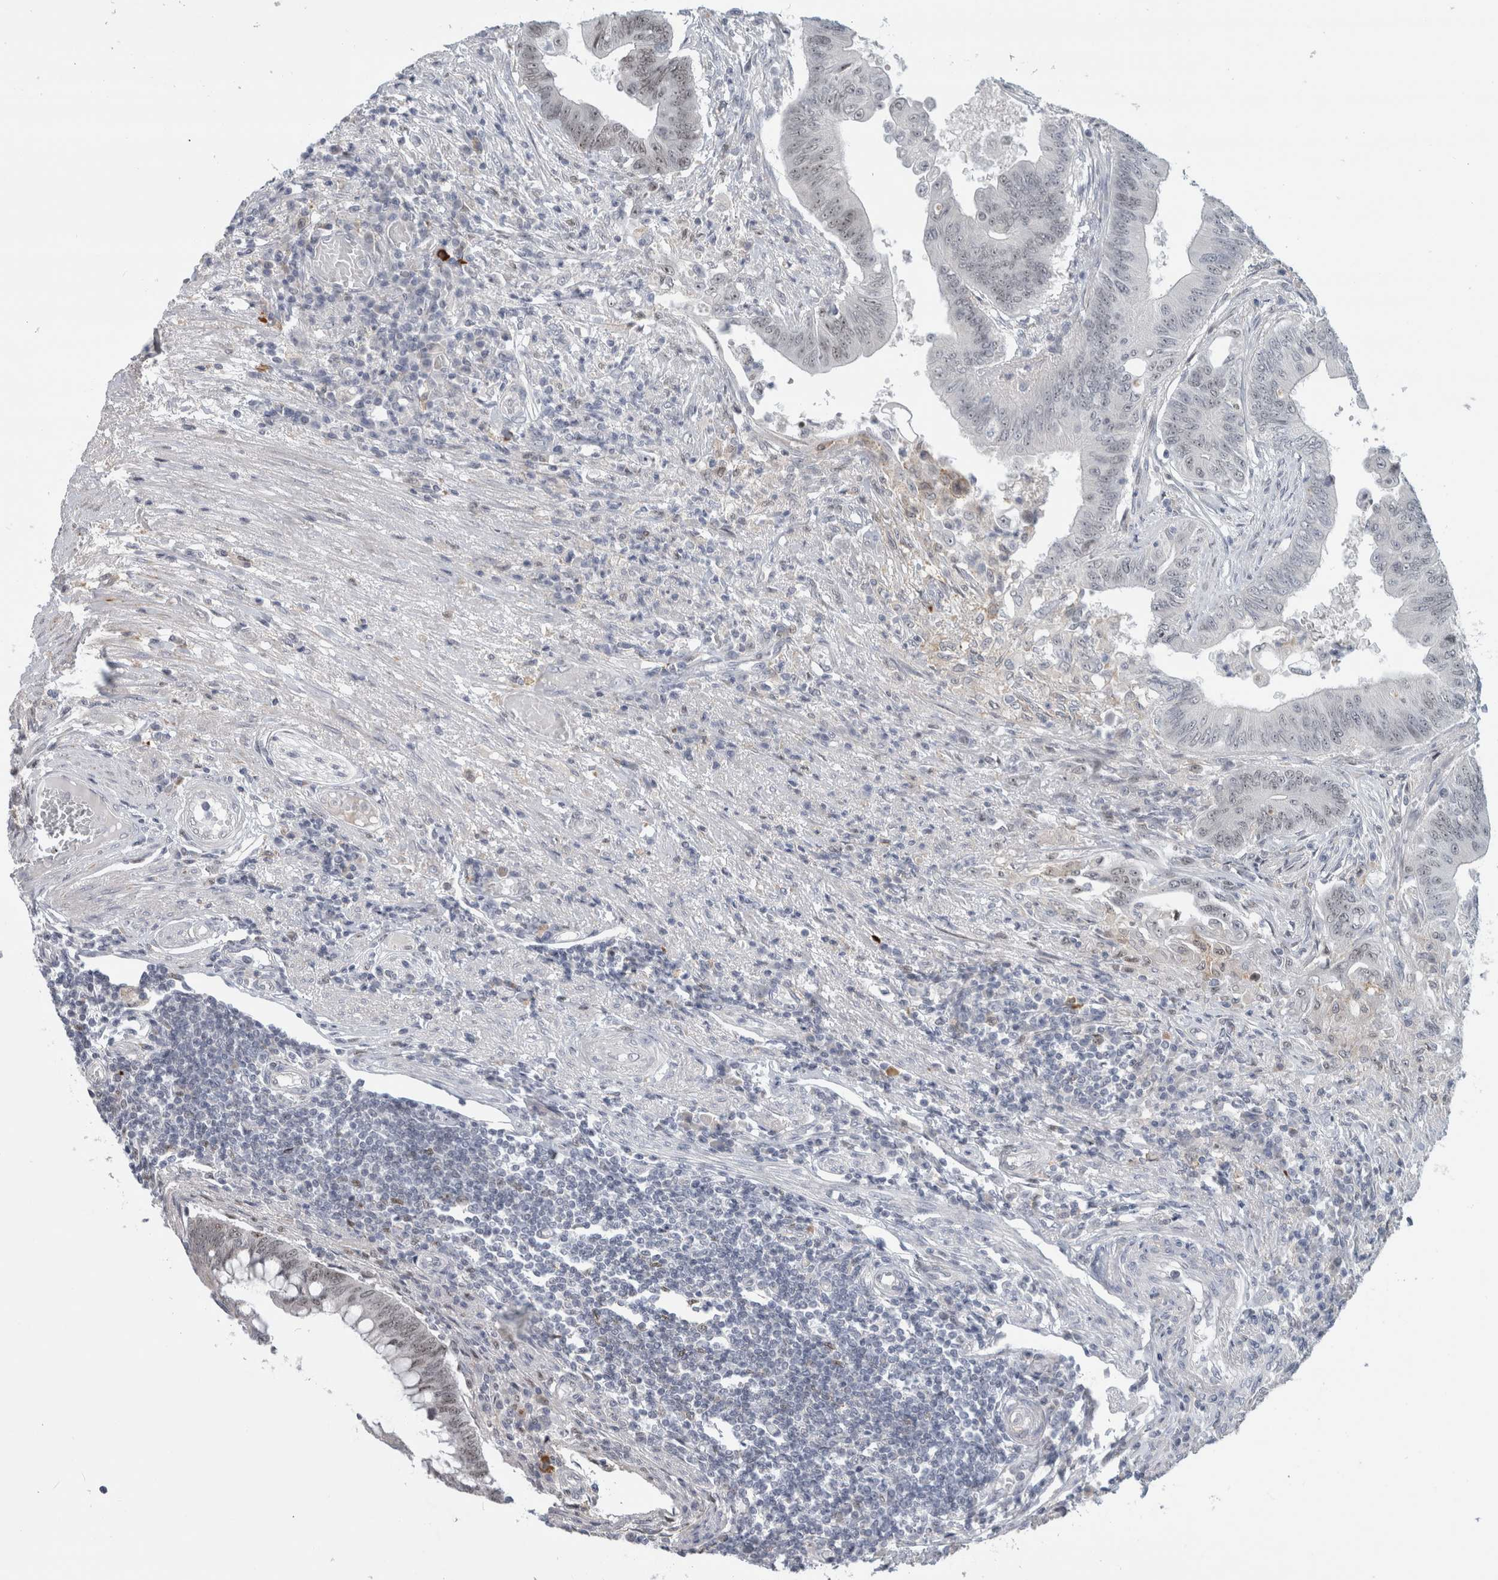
{"staining": {"intensity": "weak", "quantity": ">75%", "location": "nuclear"}, "tissue": "colorectal cancer", "cell_type": "Tumor cells", "image_type": "cancer", "snomed": [{"axis": "morphology", "description": "Adenoma, NOS"}, {"axis": "morphology", "description": "Adenocarcinoma, NOS"}, {"axis": "topography", "description": "Colon"}], "caption": "A low amount of weak nuclear staining is seen in about >75% of tumor cells in colorectal cancer (adenoma) tissue.", "gene": "INSRR", "patient": {"sex": "male", "age": 79}}